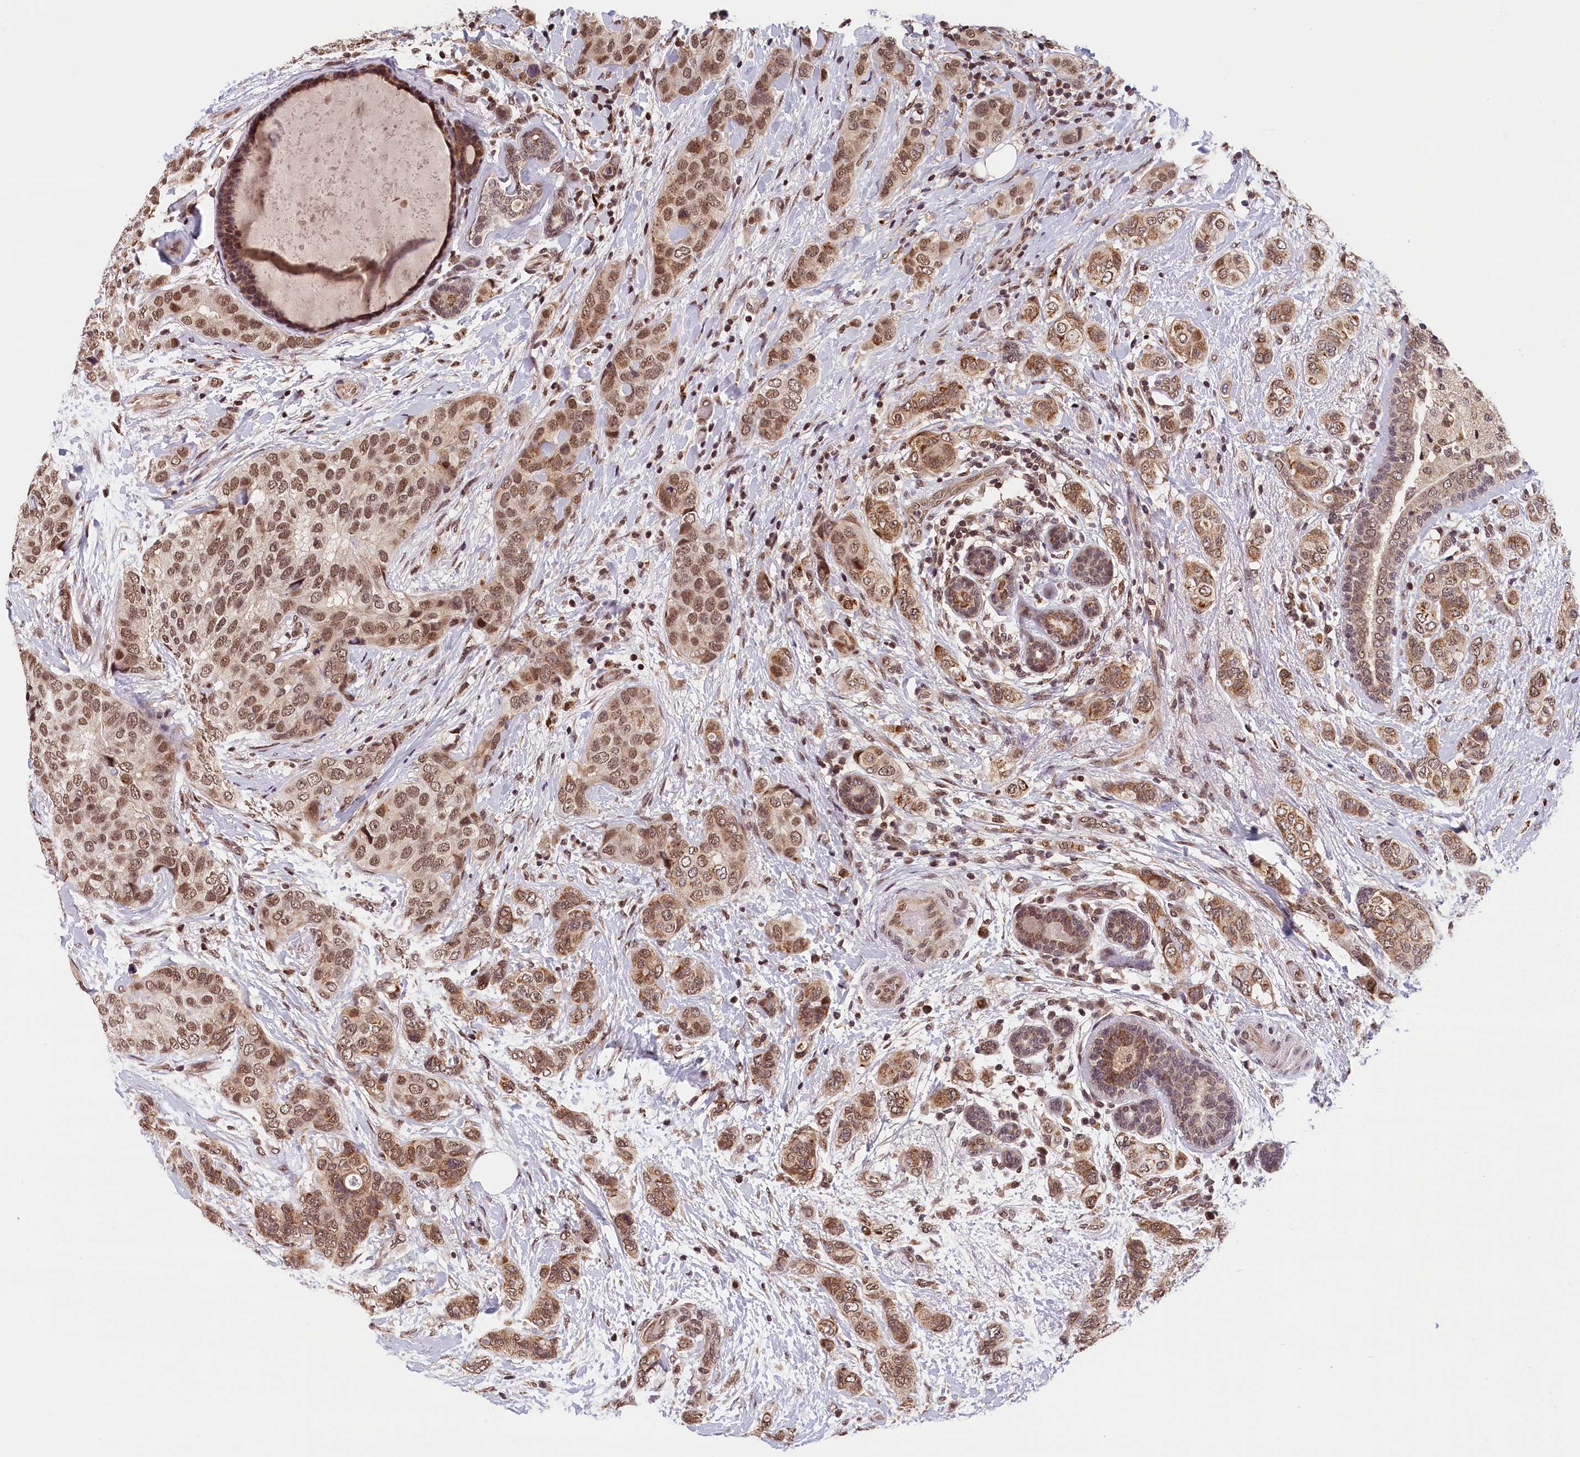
{"staining": {"intensity": "moderate", "quantity": ">75%", "location": "nuclear"}, "tissue": "breast cancer", "cell_type": "Tumor cells", "image_type": "cancer", "snomed": [{"axis": "morphology", "description": "Lobular carcinoma"}, {"axis": "topography", "description": "Breast"}], "caption": "Breast lobular carcinoma tissue shows moderate nuclear expression in approximately >75% of tumor cells, visualized by immunohistochemistry.", "gene": "KCNK6", "patient": {"sex": "female", "age": 51}}